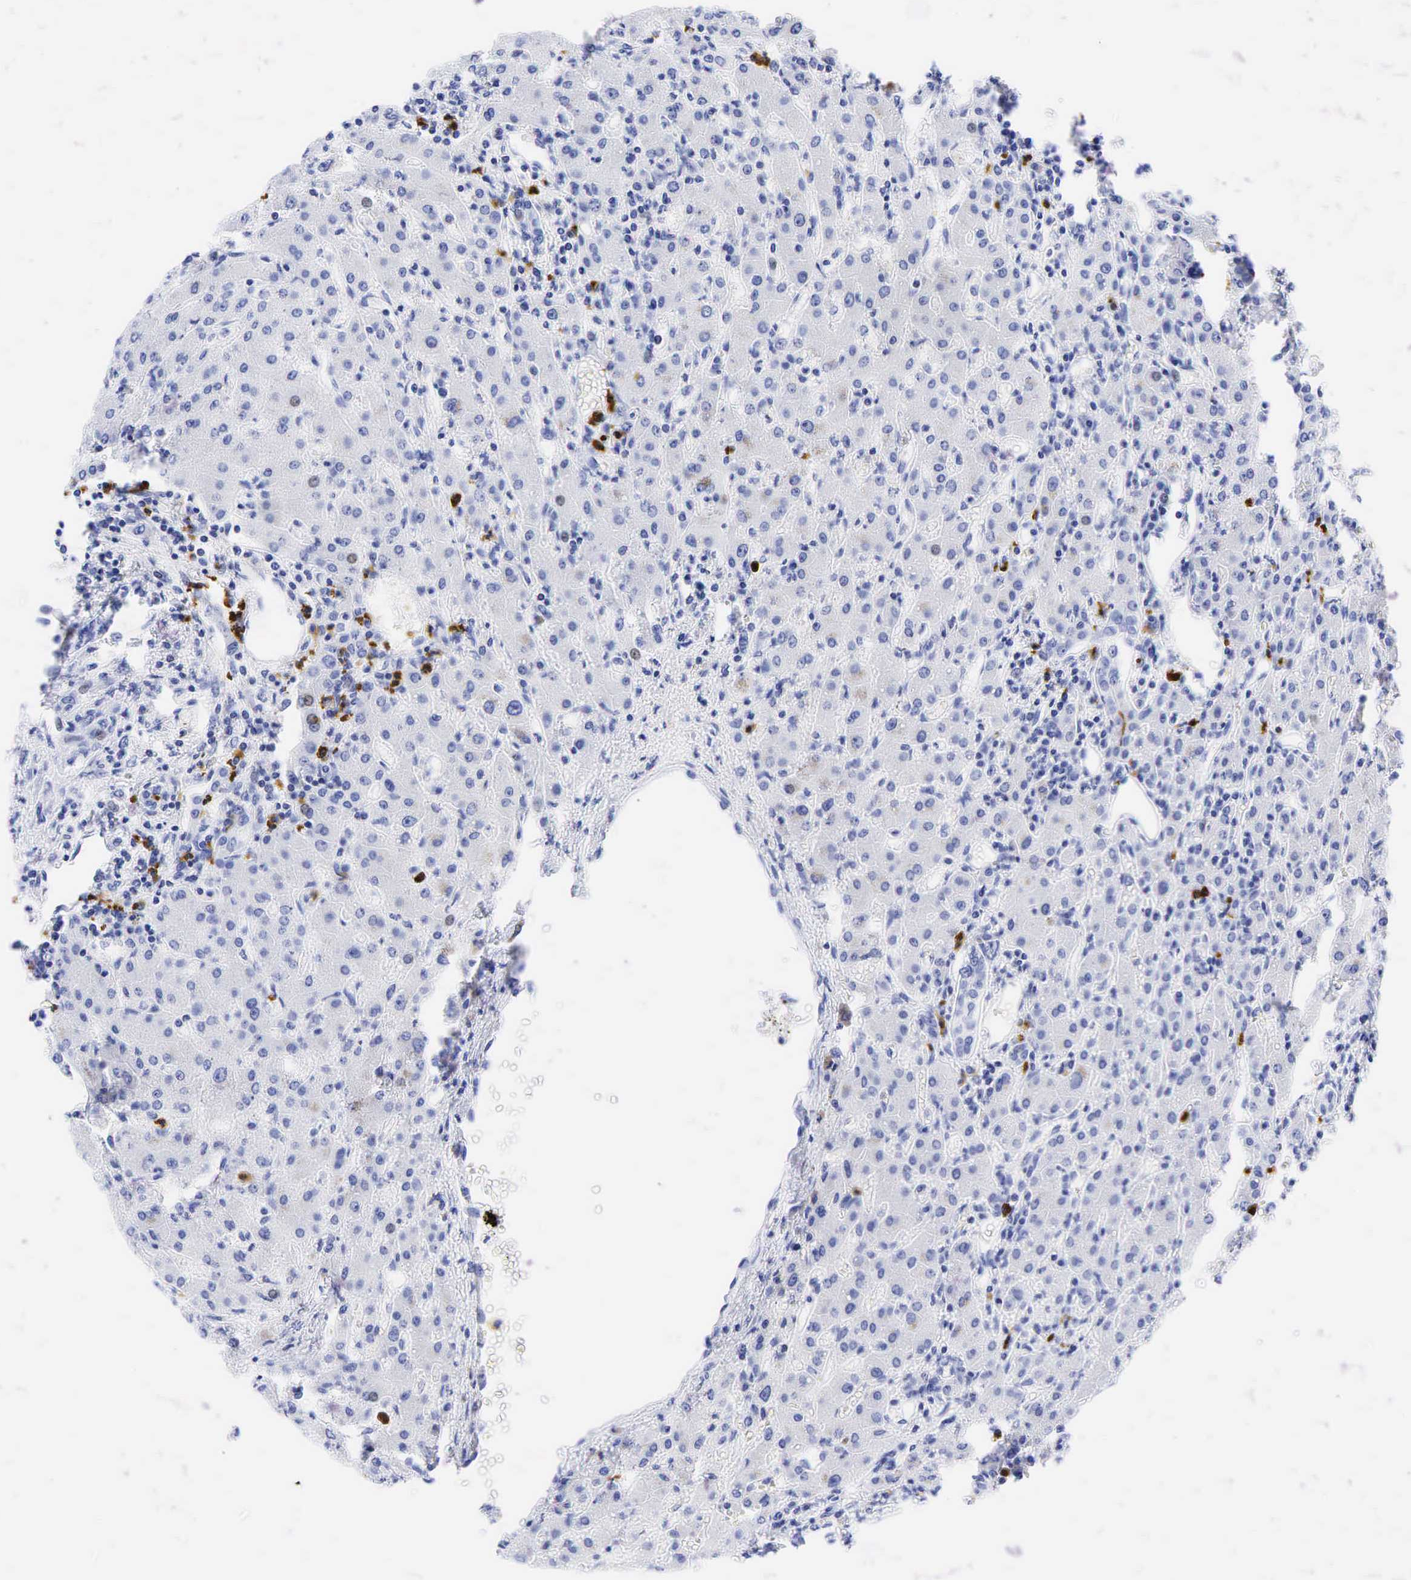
{"staining": {"intensity": "negative", "quantity": "none", "location": "none"}, "tissue": "liver", "cell_type": "Cholangiocytes", "image_type": "normal", "snomed": [{"axis": "morphology", "description": "Normal tissue, NOS"}, {"axis": "topography", "description": "Liver"}], "caption": "Cholangiocytes are negative for brown protein staining in normal liver. (Stains: DAB (3,3'-diaminobenzidine) immunohistochemistry (IHC) with hematoxylin counter stain, Microscopy: brightfield microscopy at high magnification).", "gene": "FUT4", "patient": {"sex": "female", "age": 30}}